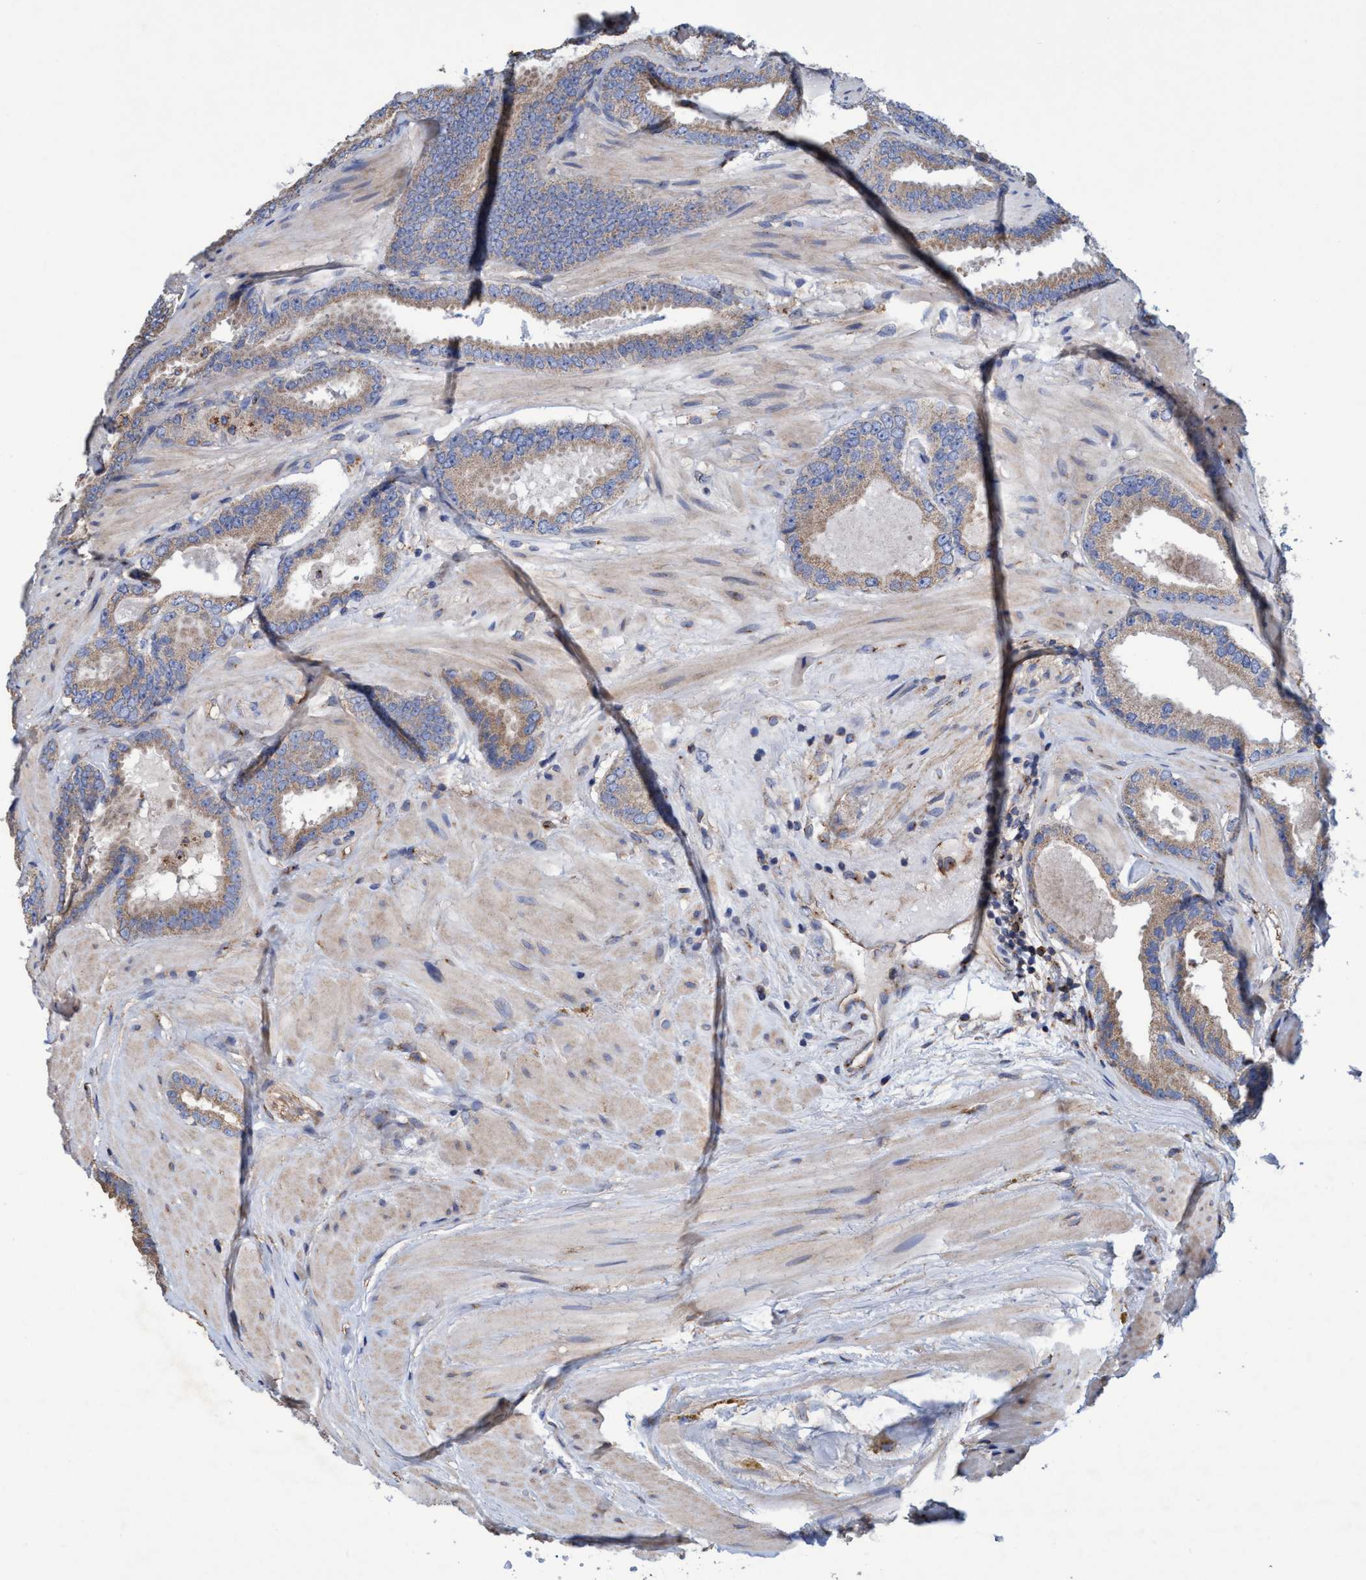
{"staining": {"intensity": "weak", "quantity": "25%-75%", "location": "cytoplasmic/membranous"}, "tissue": "prostate cancer", "cell_type": "Tumor cells", "image_type": "cancer", "snomed": [{"axis": "morphology", "description": "Adenocarcinoma, Low grade"}, {"axis": "topography", "description": "Prostate"}], "caption": "A histopathology image of human prostate low-grade adenocarcinoma stained for a protein shows weak cytoplasmic/membranous brown staining in tumor cells.", "gene": "BICD2", "patient": {"sex": "male", "age": 51}}